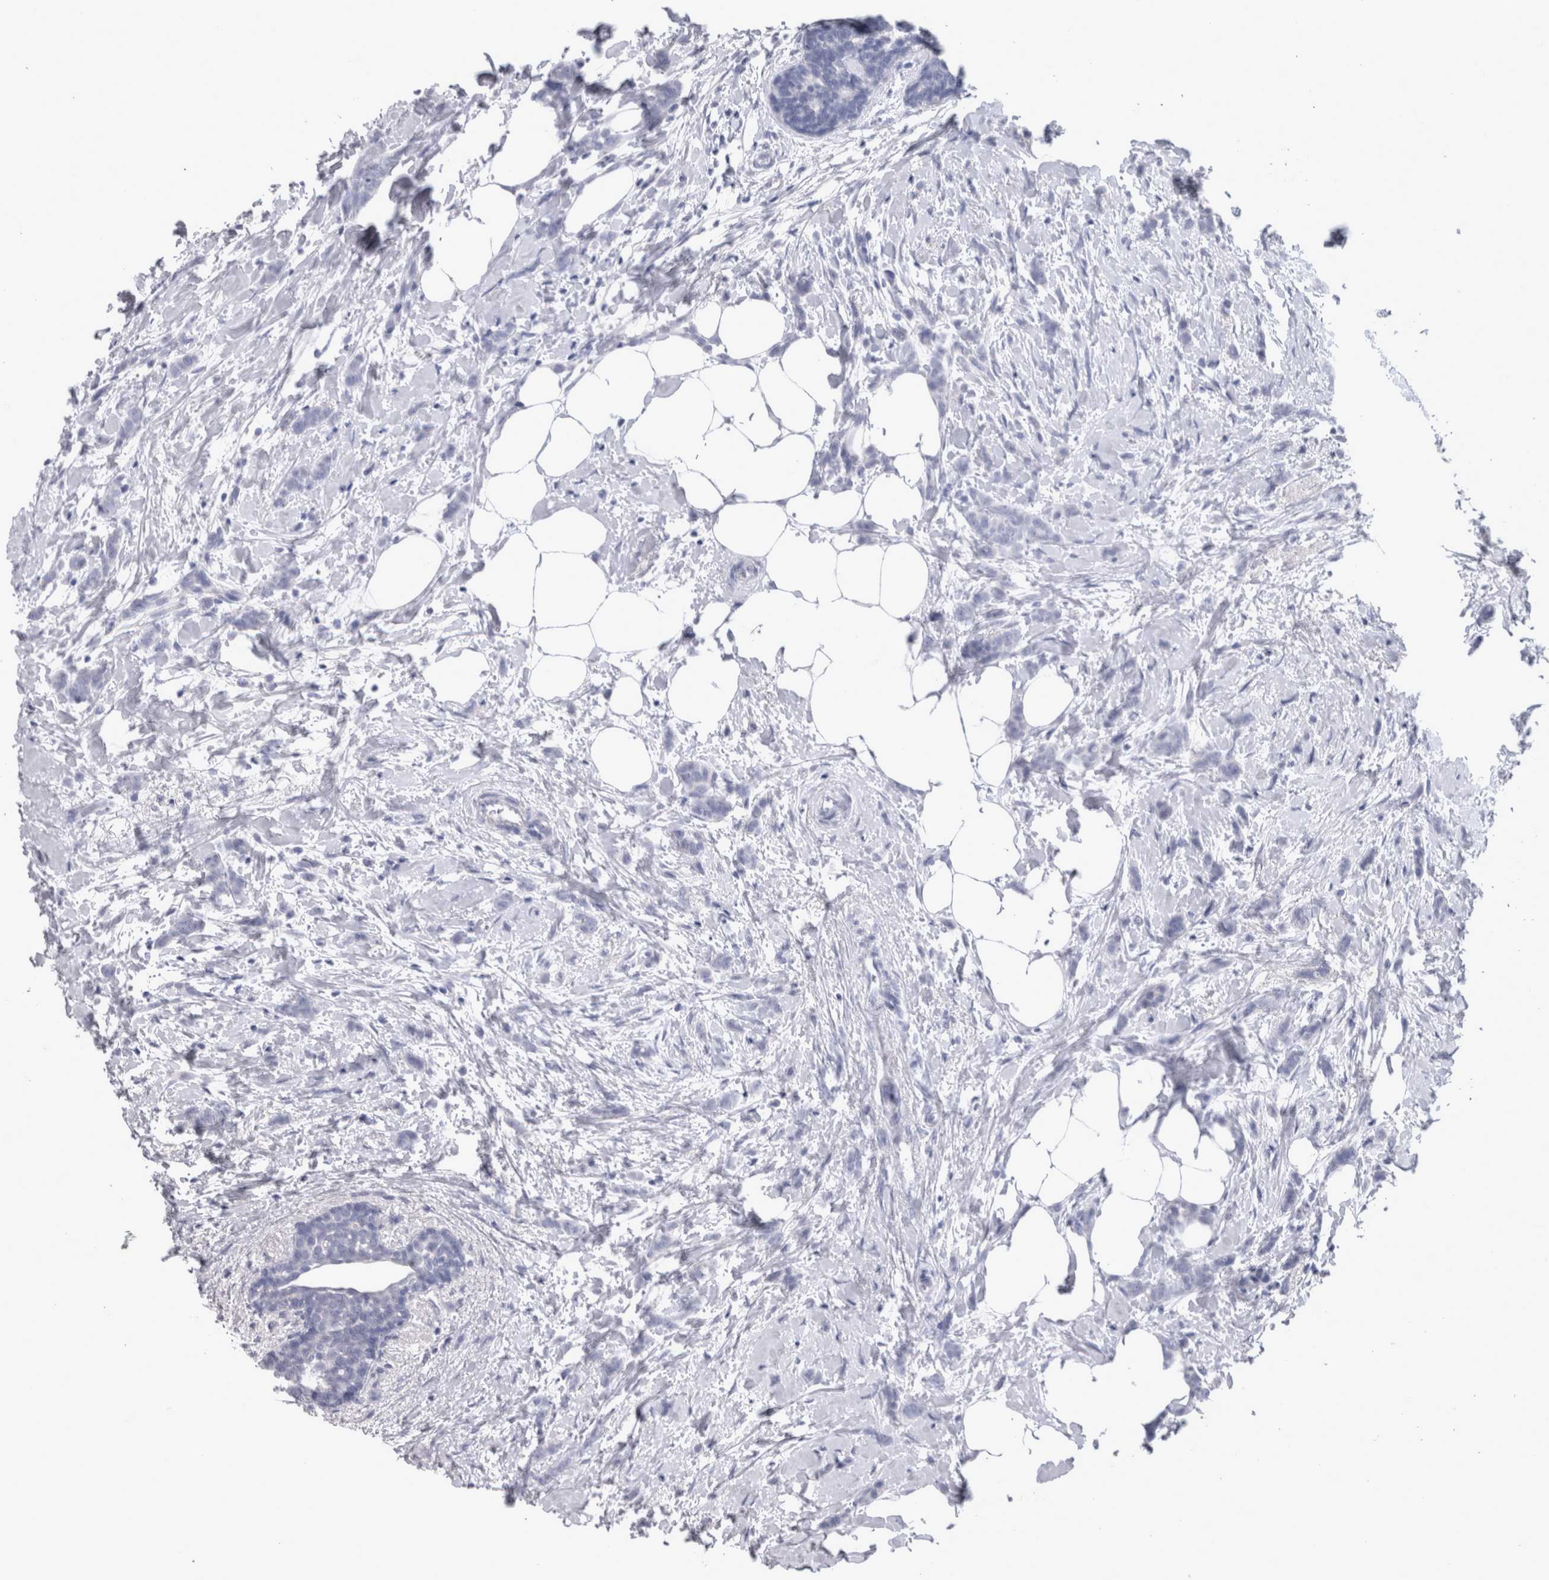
{"staining": {"intensity": "negative", "quantity": "none", "location": "none"}, "tissue": "breast cancer", "cell_type": "Tumor cells", "image_type": "cancer", "snomed": [{"axis": "morphology", "description": "Lobular carcinoma, in situ"}, {"axis": "morphology", "description": "Lobular carcinoma"}, {"axis": "topography", "description": "Breast"}], "caption": "DAB (3,3'-diaminobenzidine) immunohistochemical staining of breast lobular carcinoma in situ demonstrates no significant positivity in tumor cells.", "gene": "MSMB", "patient": {"sex": "female", "age": 41}}